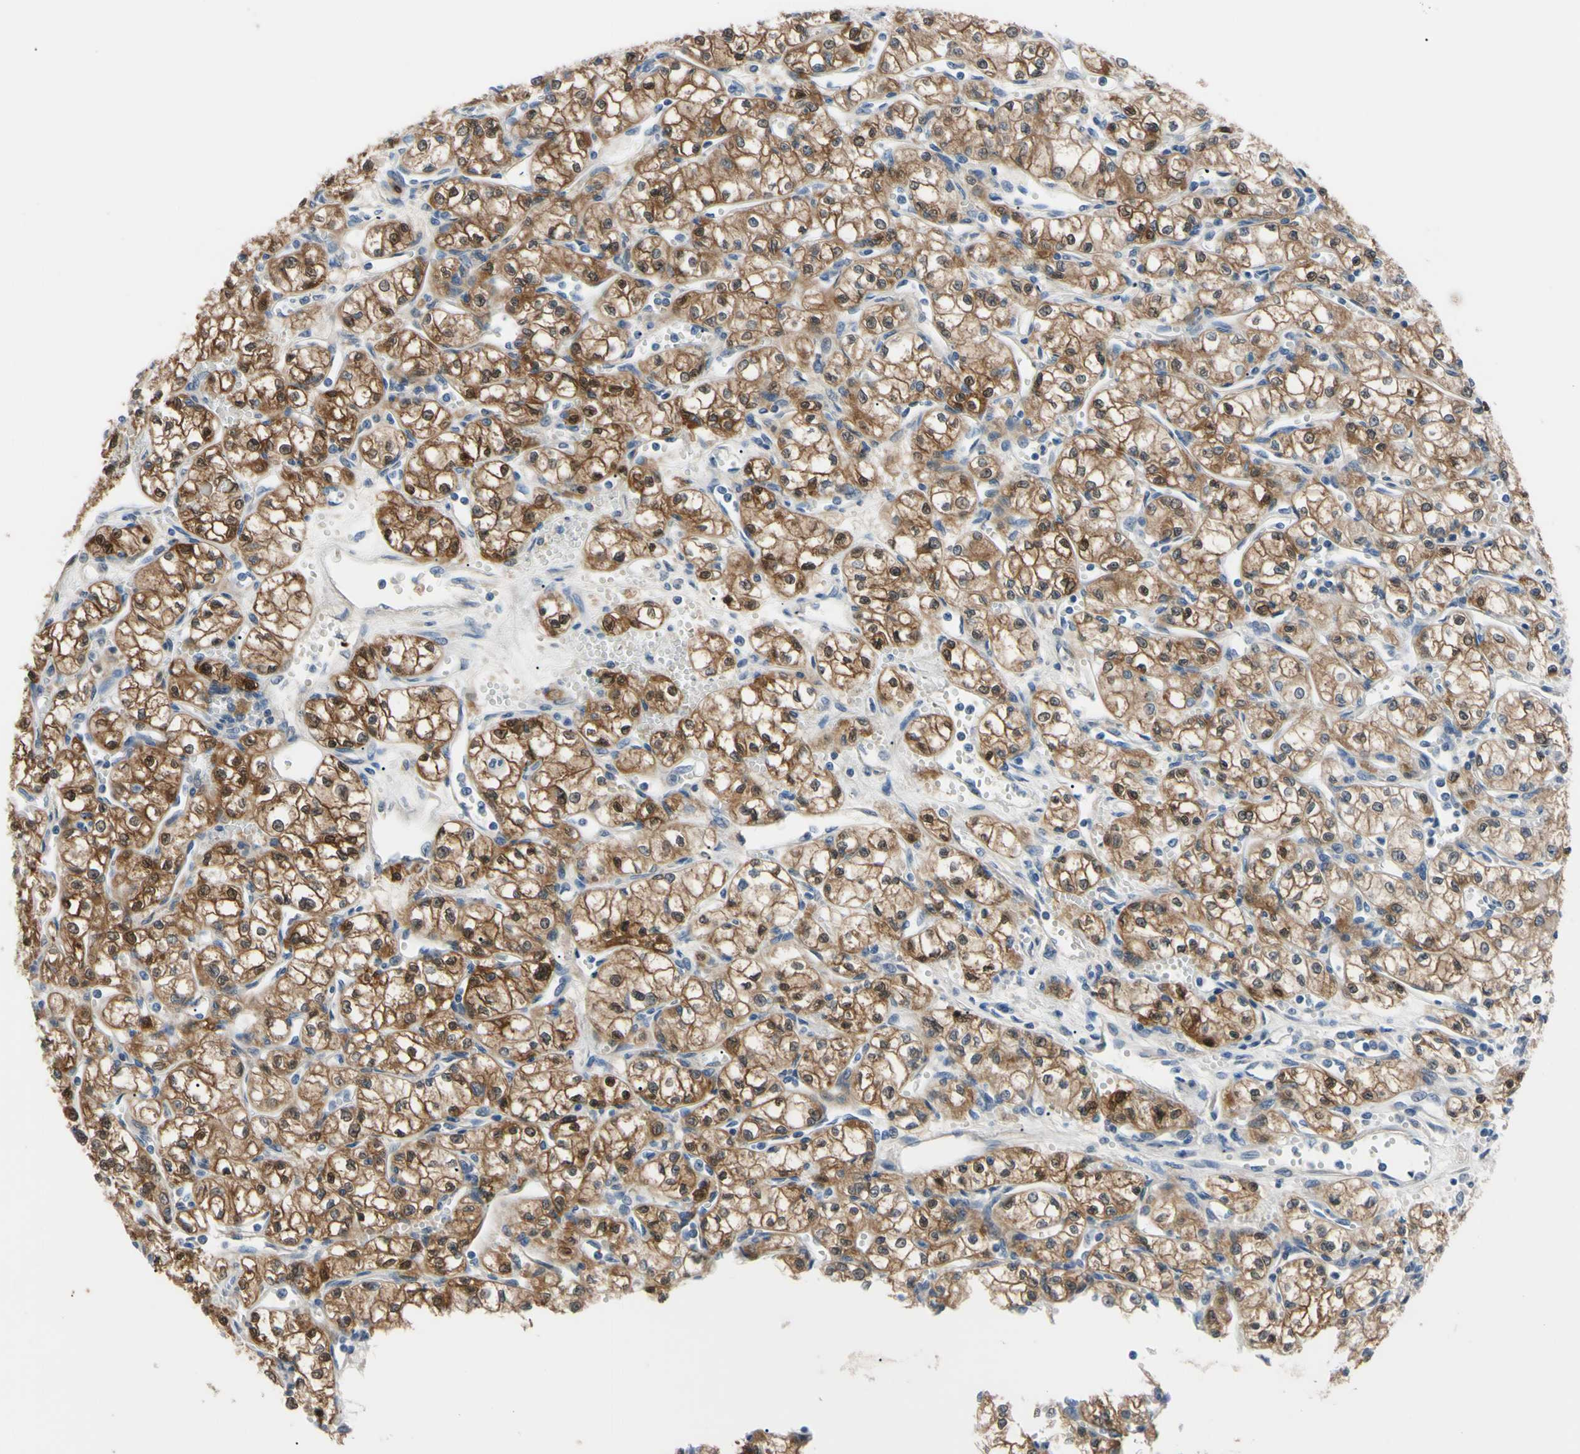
{"staining": {"intensity": "strong", "quantity": ">75%", "location": "cytoplasmic/membranous,nuclear"}, "tissue": "renal cancer", "cell_type": "Tumor cells", "image_type": "cancer", "snomed": [{"axis": "morphology", "description": "Normal tissue, NOS"}, {"axis": "morphology", "description": "Adenocarcinoma, NOS"}, {"axis": "topography", "description": "Kidney"}], "caption": "Strong cytoplasmic/membranous and nuclear staining is seen in about >75% of tumor cells in adenocarcinoma (renal).", "gene": "NOL3", "patient": {"sex": "male", "age": 59}}